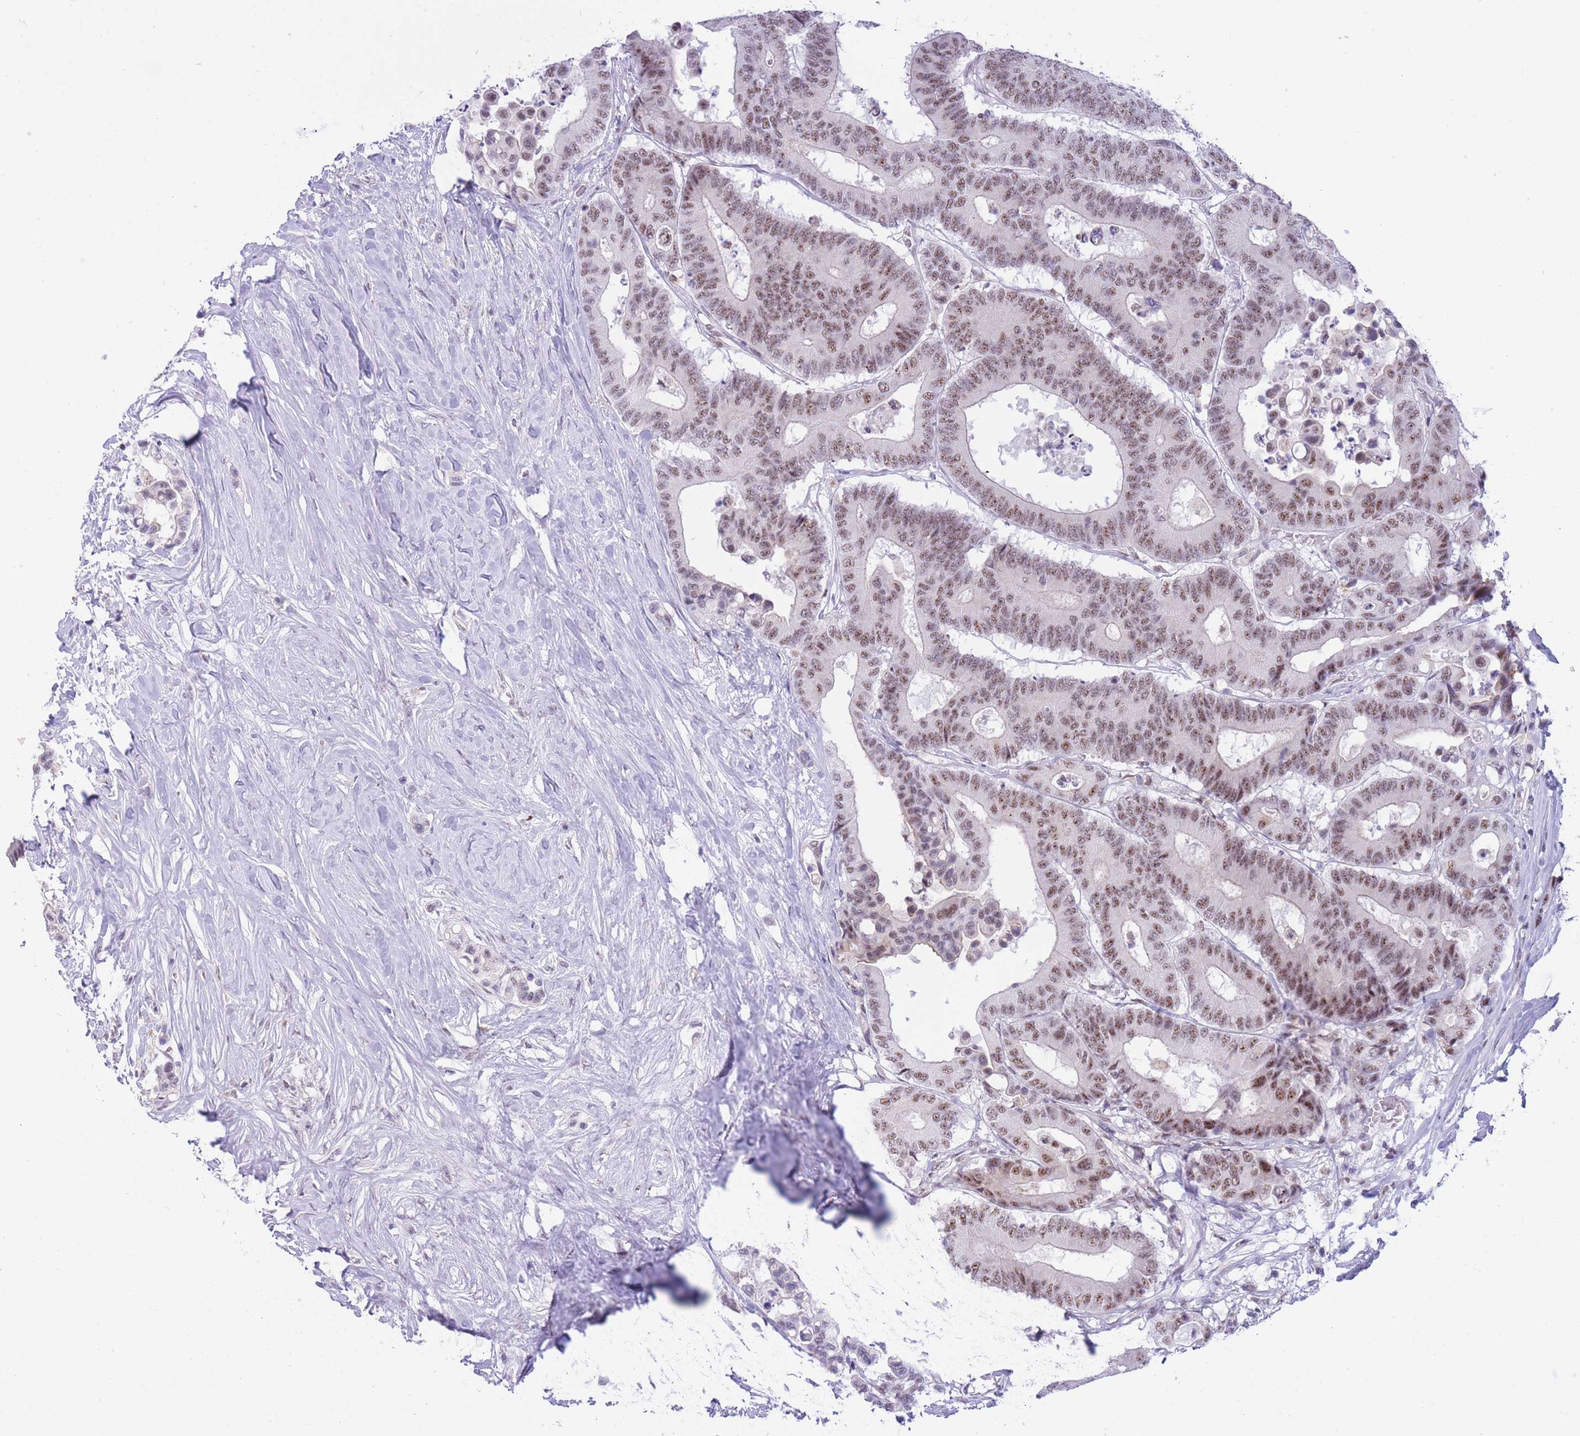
{"staining": {"intensity": "moderate", "quantity": "25%-75%", "location": "nuclear"}, "tissue": "colorectal cancer", "cell_type": "Tumor cells", "image_type": "cancer", "snomed": [{"axis": "morphology", "description": "Normal tissue, NOS"}, {"axis": "morphology", "description": "Adenocarcinoma, NOS"}, {"axis": "topography", "description": "Colon"}], "caption": "Immunohistochemistry photomicrograph of colorectal cancer (adenocarcinoma) stained for a protein (brown), which shows medium levels of moderate nuclear staining in approximately 25%-75% of tumor cells.", "gene": "CYP2B6", "patient": {"sex": "male", "age": 82}}